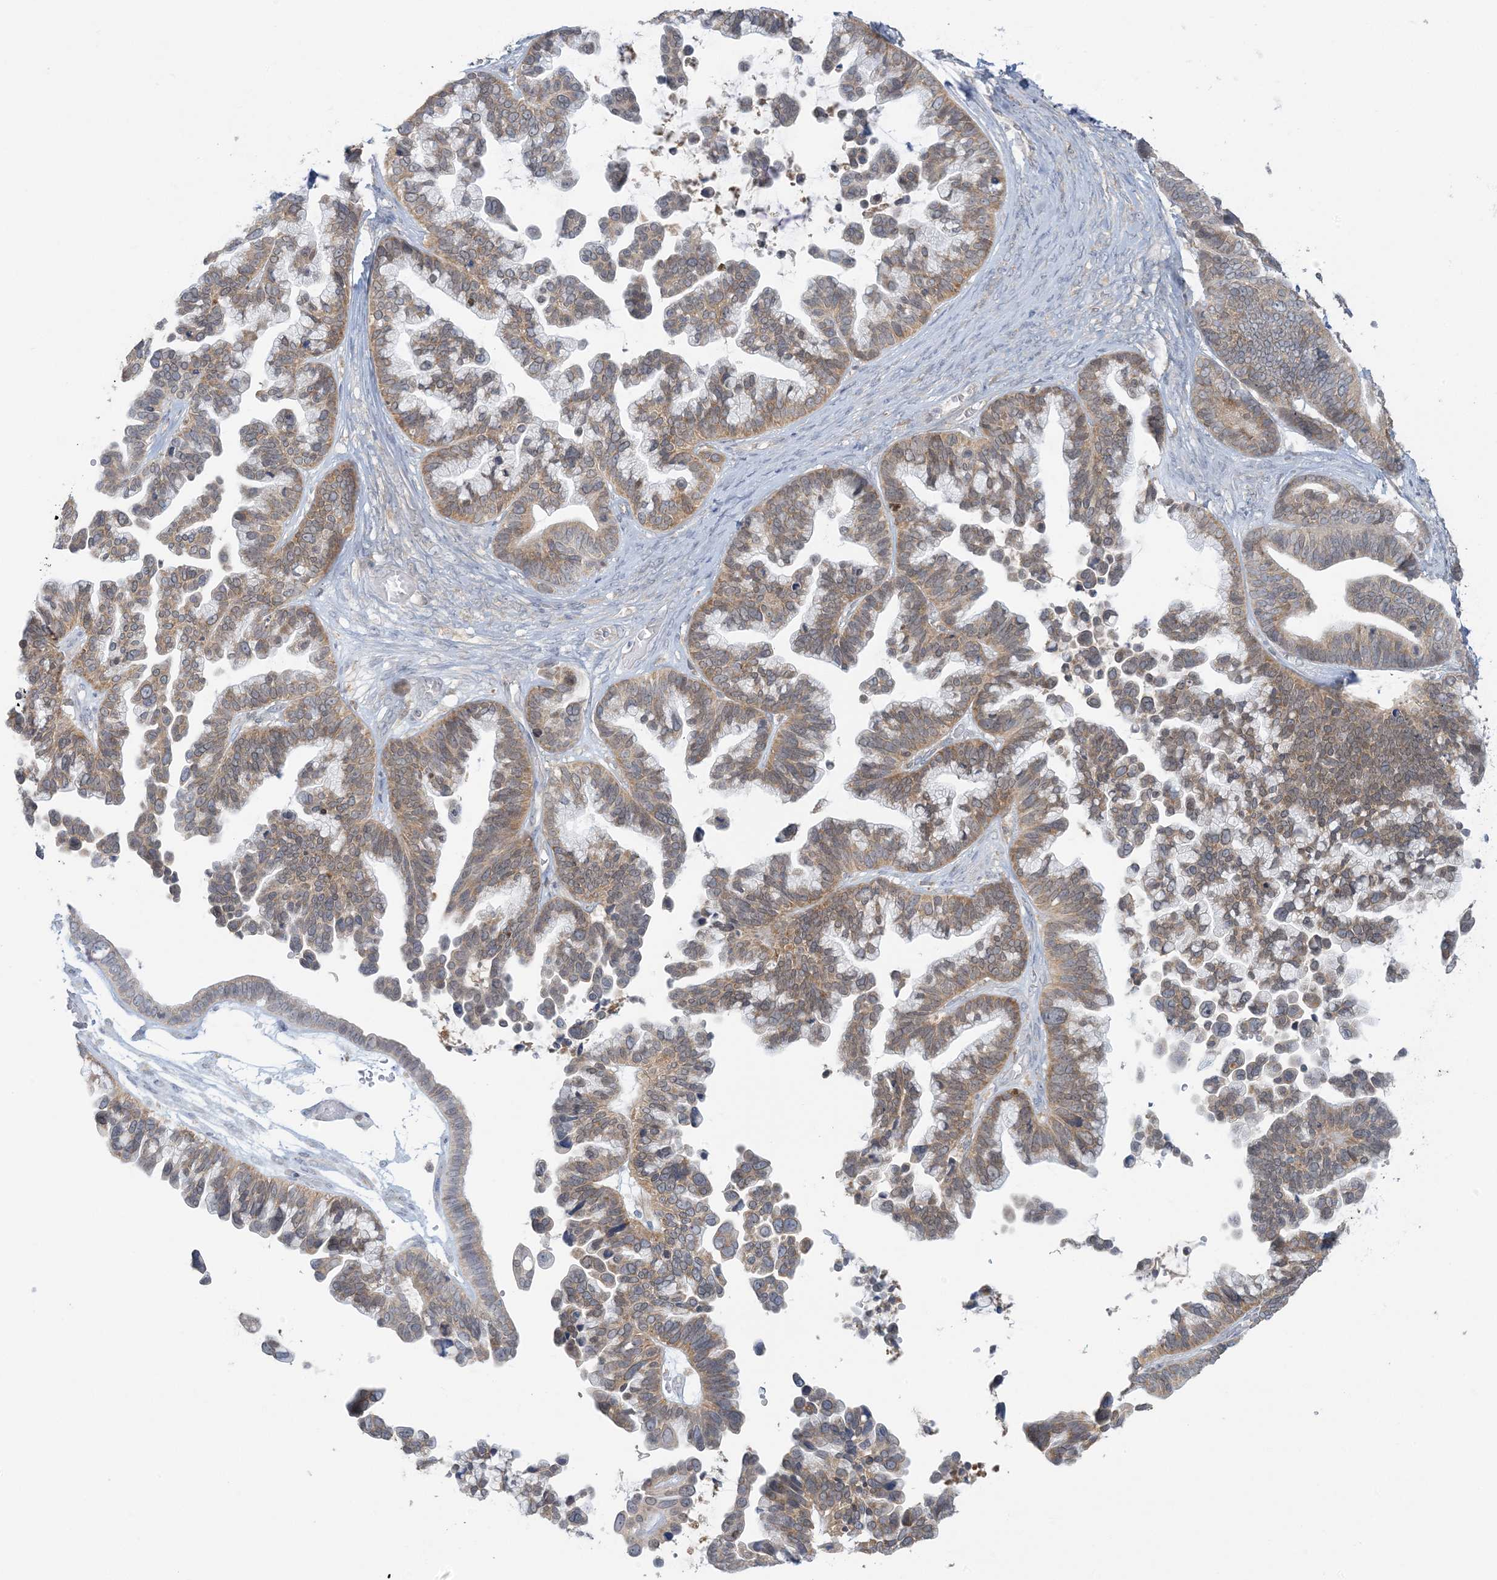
{"staining": {"intensity": "moderate", "quantity": ">75%", "location": "cytoplasmic/membranous"}, "tissue": "ovarian cancer", "cell_type": "Tumor cells", "image_type": "cancer", "snomed": [{"axis": "morphology", "description": "Cystadenocarcinoma, serous, NOS"}, {"axis": "topography", "description": "Ovary"}], "caption": "Protein staining exhibits moderate cytoplasmic/membranous staining in approximately >75% of tumor cells in ovarian serous cystadenocarcinoma.", "gene": "EEFSEC", "patient": {"sex": "female", "age": 56}}